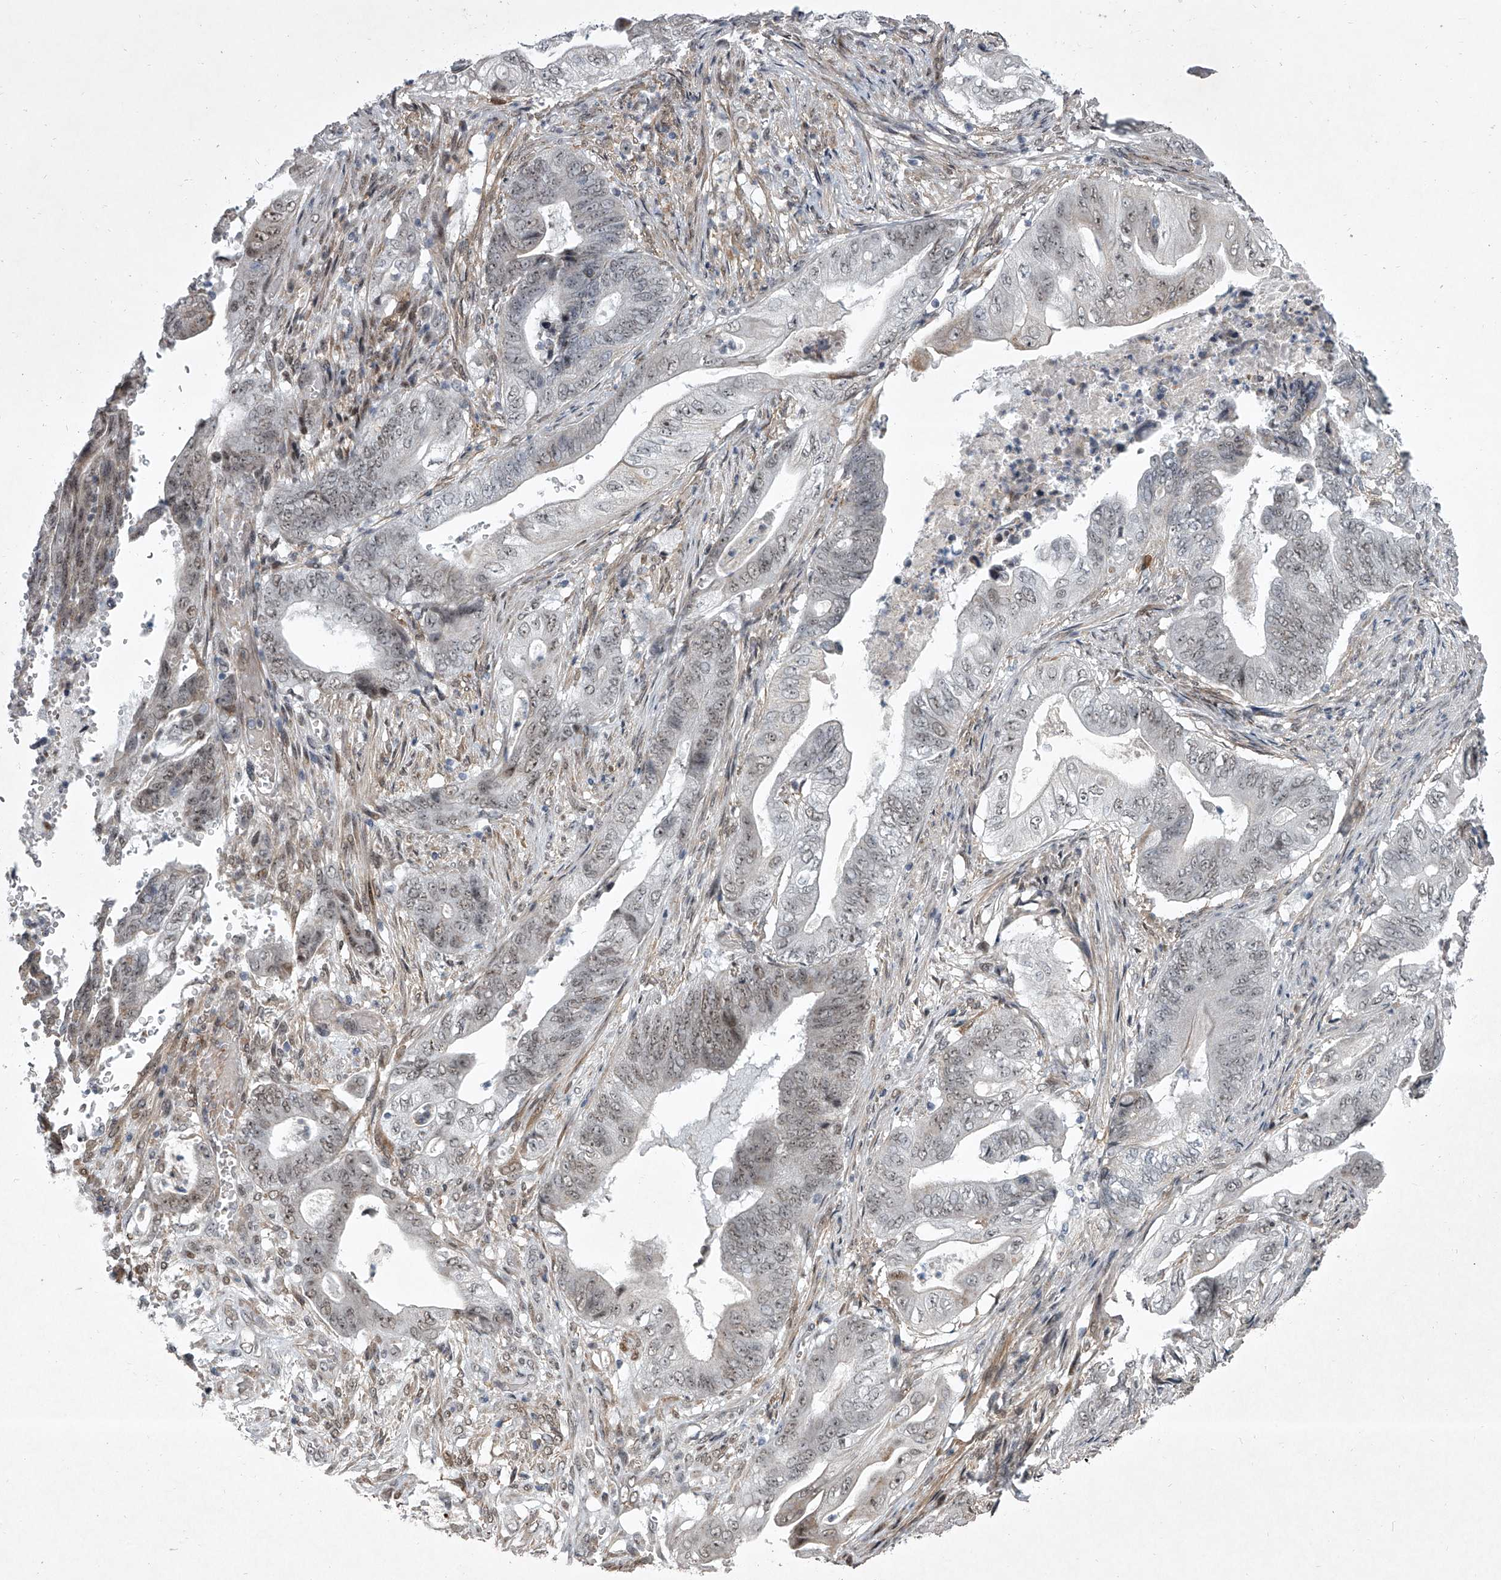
{"staining": {"intensity": "weak", "quantity": "25%-75%", "location": "nuclear"}, "tissue": "stomach cancer", "cell_type": "Tumor cells", "image_type": "cancer", "snomed": [{"axis": "morphology", "description": "Adenocarcinoma, NOS"}, {"axis": "topography", "description": "Stomach"}], "caption": "Protein analysis of adenocarcinoma (stomach) tissue displays weak nuclear staining in about 25%-75% of tumor cells.", "gene": "MLLT1", "patient": {"sex": "female", "age": 73}}